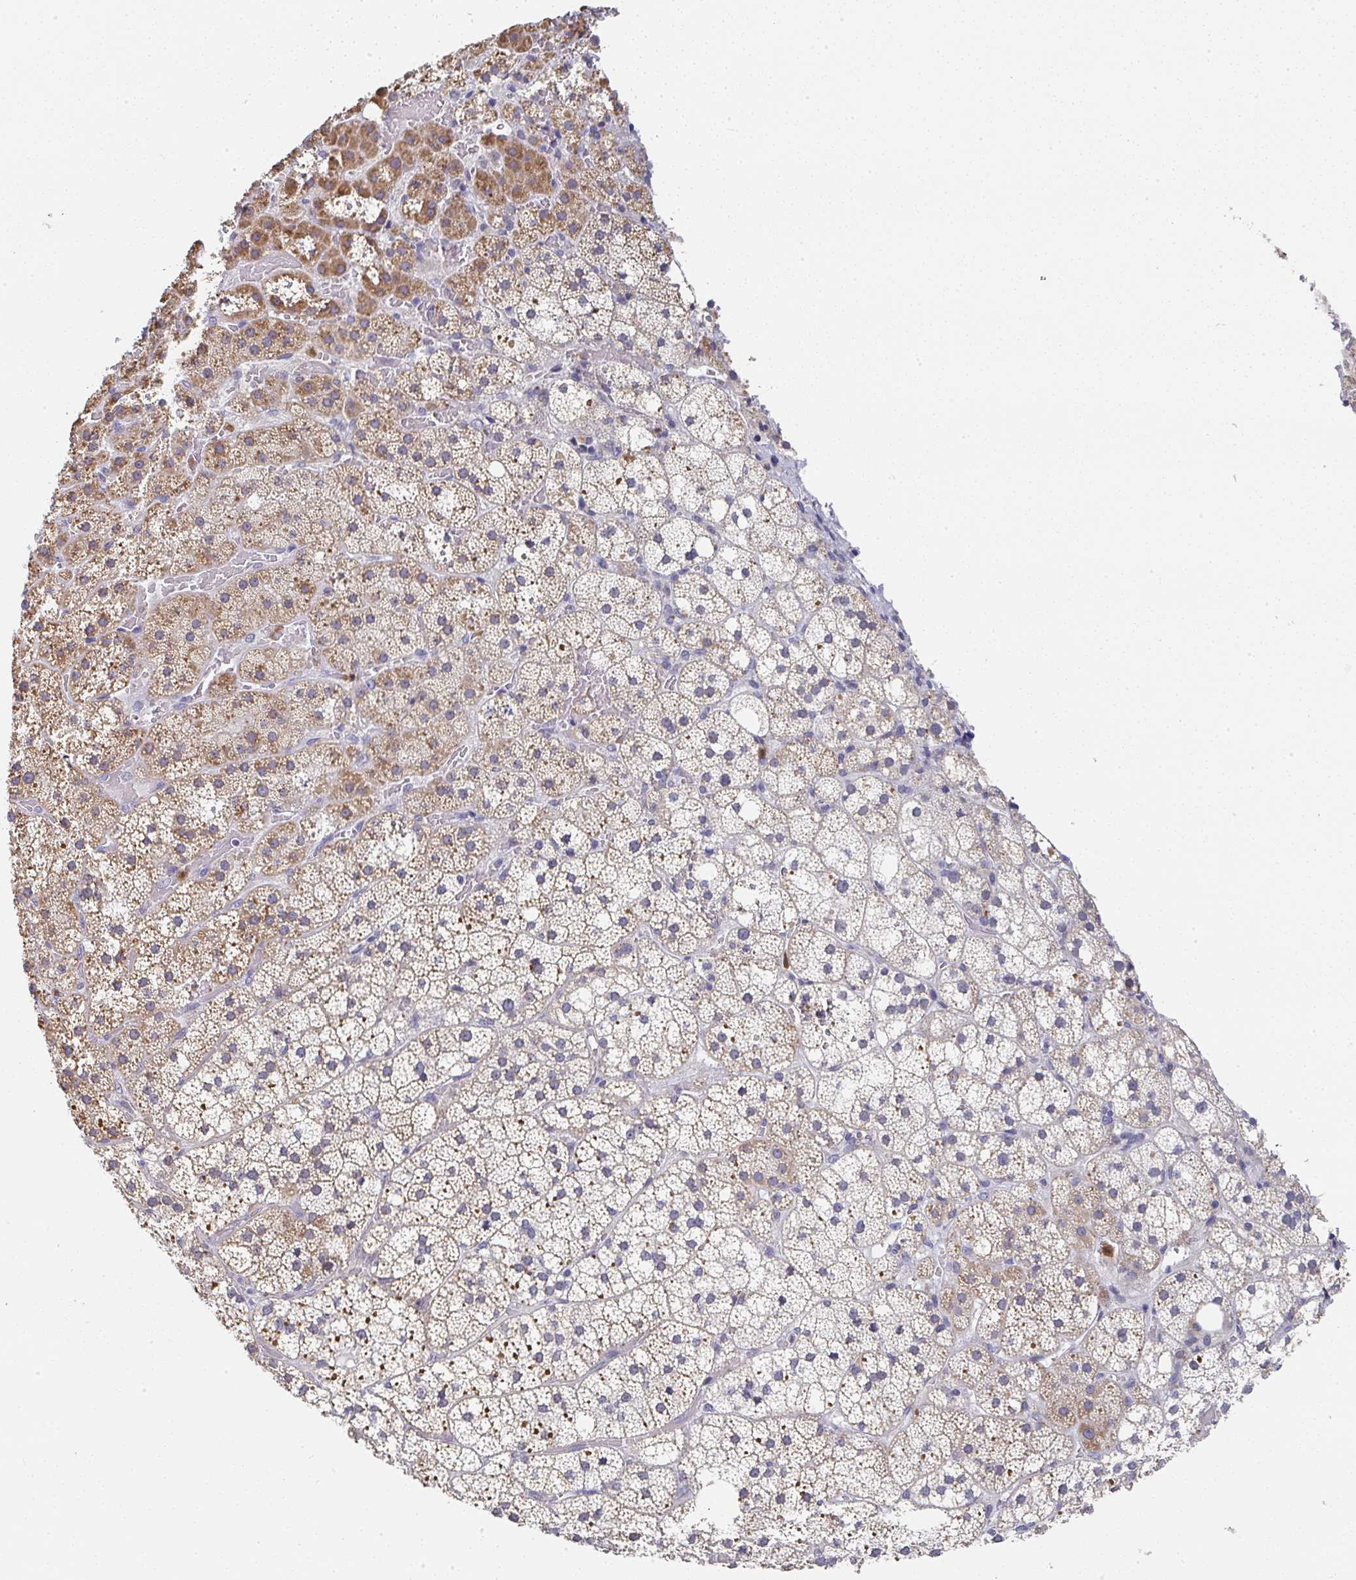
{"staining": {"intensity": "moderate", "quantity": "25%-75%", "location": "cytoplasmic/membranous"}, "tissue": "adrenal gland", "cell_type": "Glandular cells", "image_type": "normal", "snomed": [{"axis": "morphology", "description": "Normal tissue, NOS"}, {"axis": "topography", "description": "Adrenal gland"}], "caption": "Moderate cytoplasmic/membranous expression is identified in approximately 25%-75% of glandular cells in normal adrenal gland. Using DAB (3,3'-diaminobenzidine) (brown) and hematoxylin (blue) stains, captured at high magnification using brightfield microscopy.", "gene": "NCF1", "patient": {"sex": "male", "age": 53}}